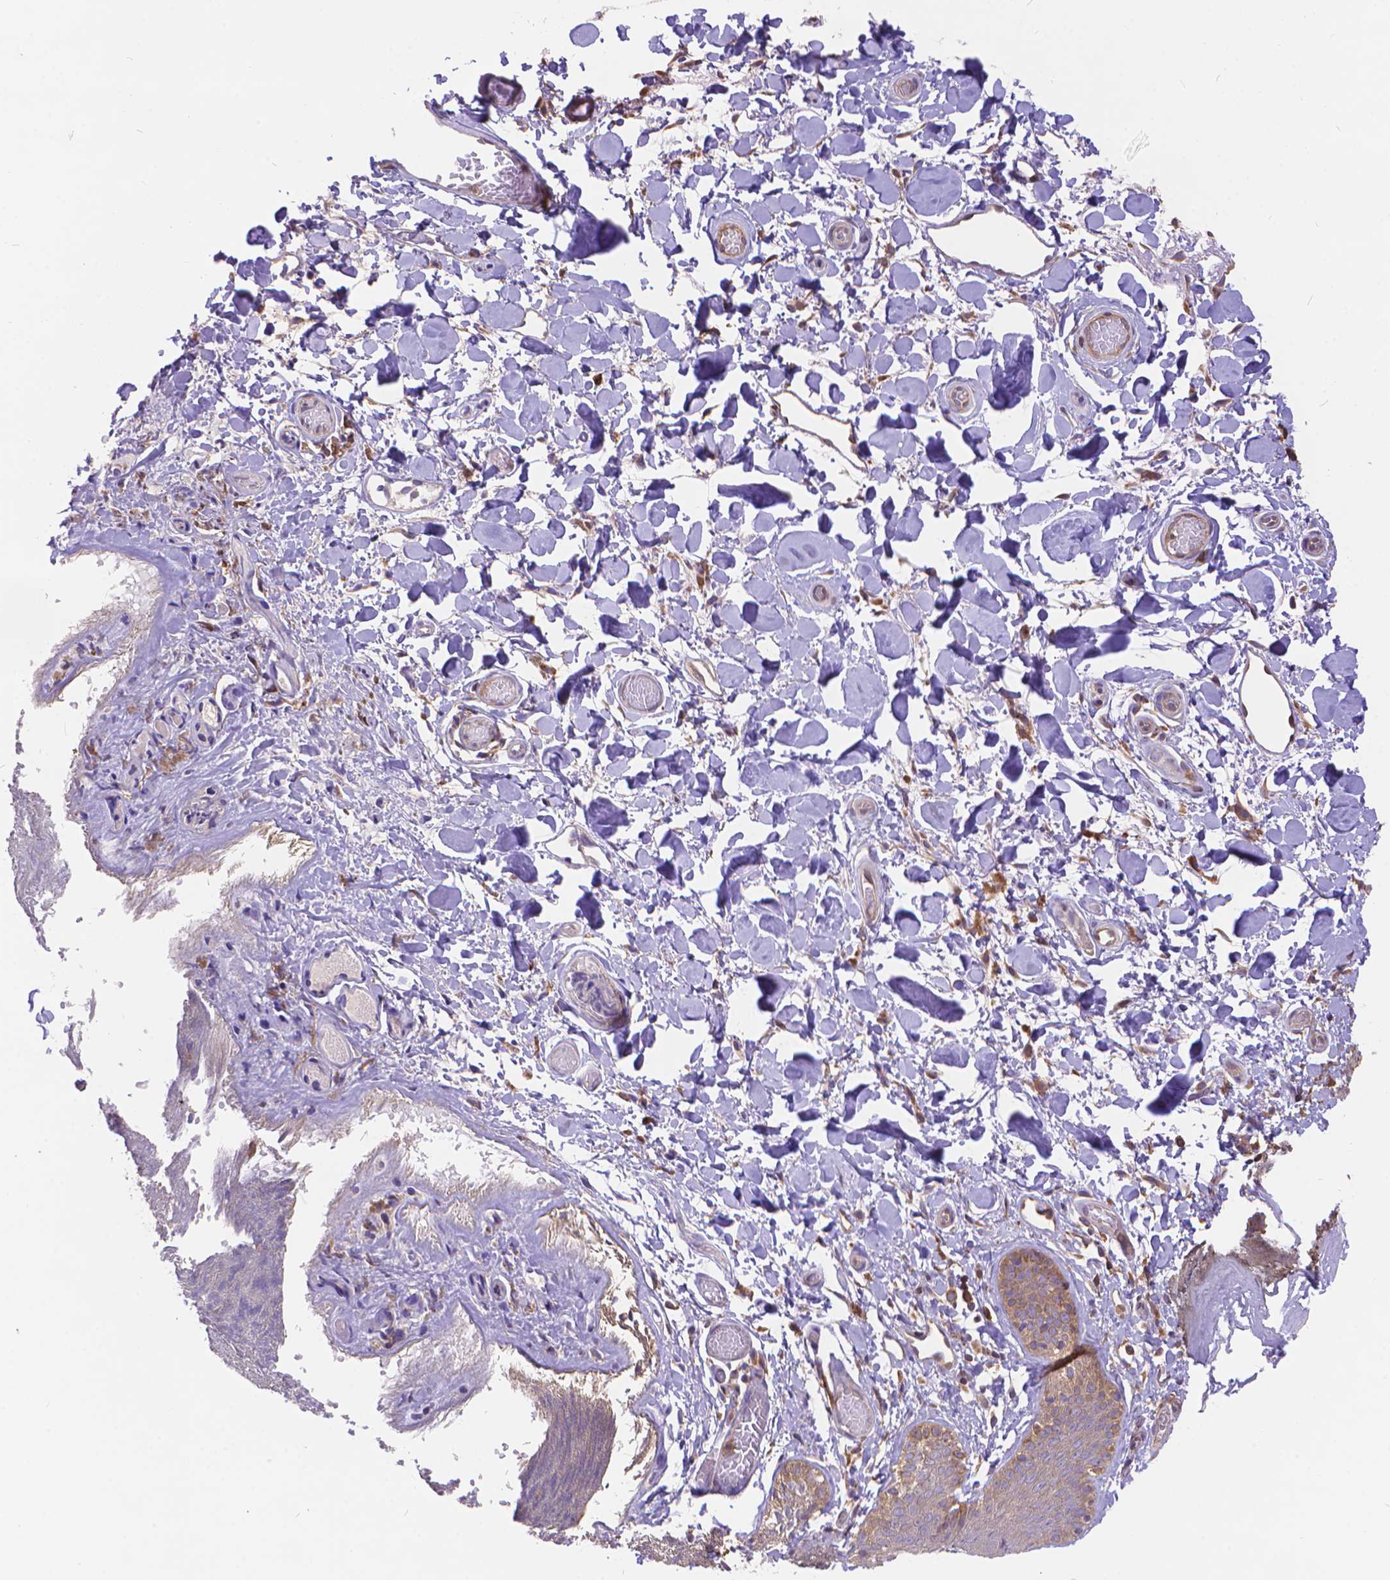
{"staining": {"intensity": "moderate", "quantity": ">75%", "location": "cytoplasmic/membranous"}, "tissue": "skin", "cell_type": "Epidermal cells", "image_type": "normal", "snomed": [{"axis": "morphology", "description": "Normal tissue, NOS"}, {"axis": "topography", "description": "Anal"}], "caption": "Protein staining shows moderate cytoplasmic/membranous expression in about >75% of epidermal cells in normal skin.", "gene": "ARAP1", "patient": {"sex": "male", "age": 53}}